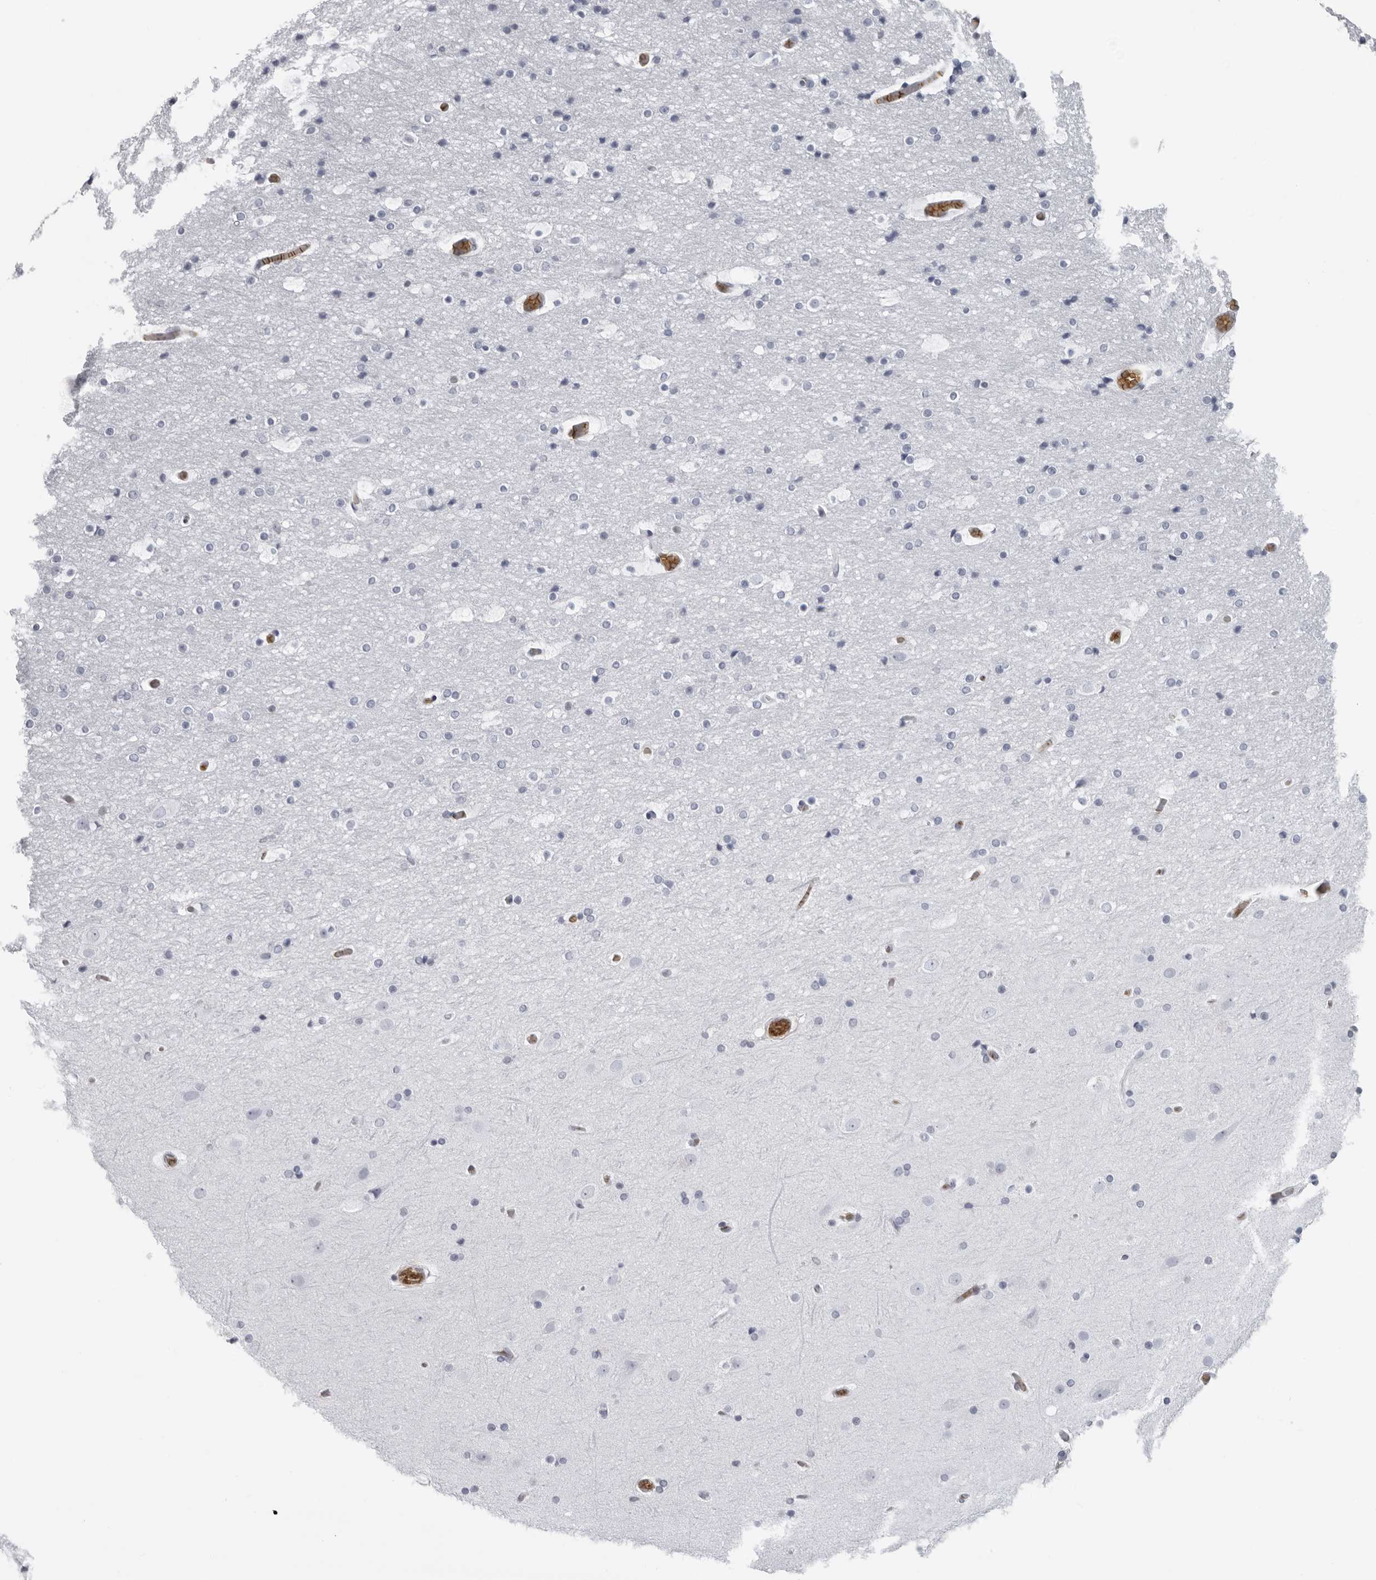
{"staining": {"intensity": "negative", "quantity": "none", "location": "none"}, "tissue": "cerebral cortex", "cell_type": "Endothelial cells", "image_type": "normal", "snomed": [{"axis": "morphology", "description": "Normal tissue, NOS"}, {"axis": "topography", "description": "Cerebral cortex"}], "caption": "Immunohistochemical staining of unremarkable cerebral cortex shows no significant expression in endothelial cells.", "gene": "EPB41", "patient": {"sex": "male", "age": 57}}